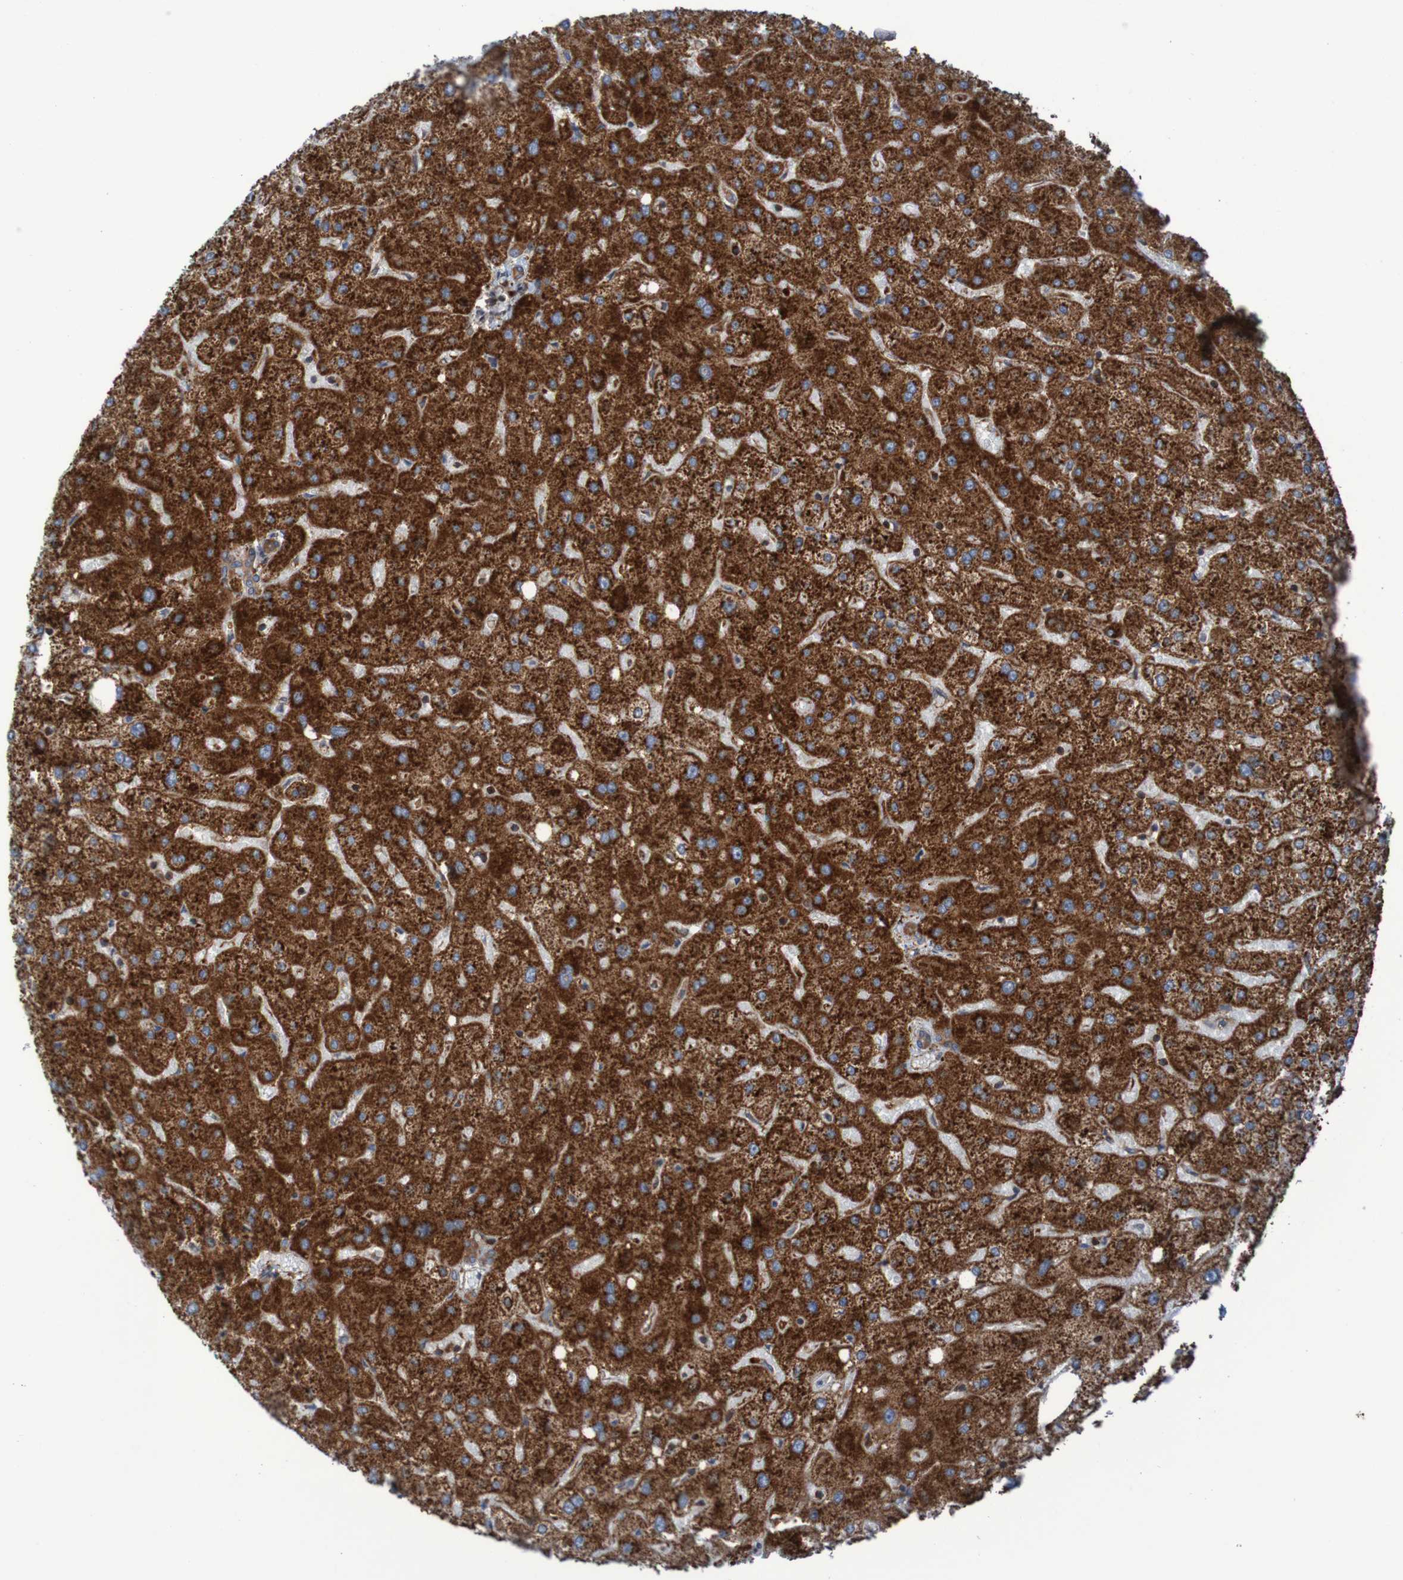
{"staining": {"intensity": "moderate", "quantity": ">75%", "location": "cytoplasmic/membranous"}, "tissue": "liver", "cell_type": "Cholangiocytes", "image_type": "normal", "snomed": [{"axis": "morphology", "description": "Normal tissue, NOS"}, {"axis": "topography", "description": "Liver"}], "caption": "This photomicrograph exhibits IHC staining of benign liver, with medium moderate cytoplasmic/membranous staining in approximately >75% of cholangiocytes.", "gene": "RPL10", "patient": {"sex": "male", "age": 73}}